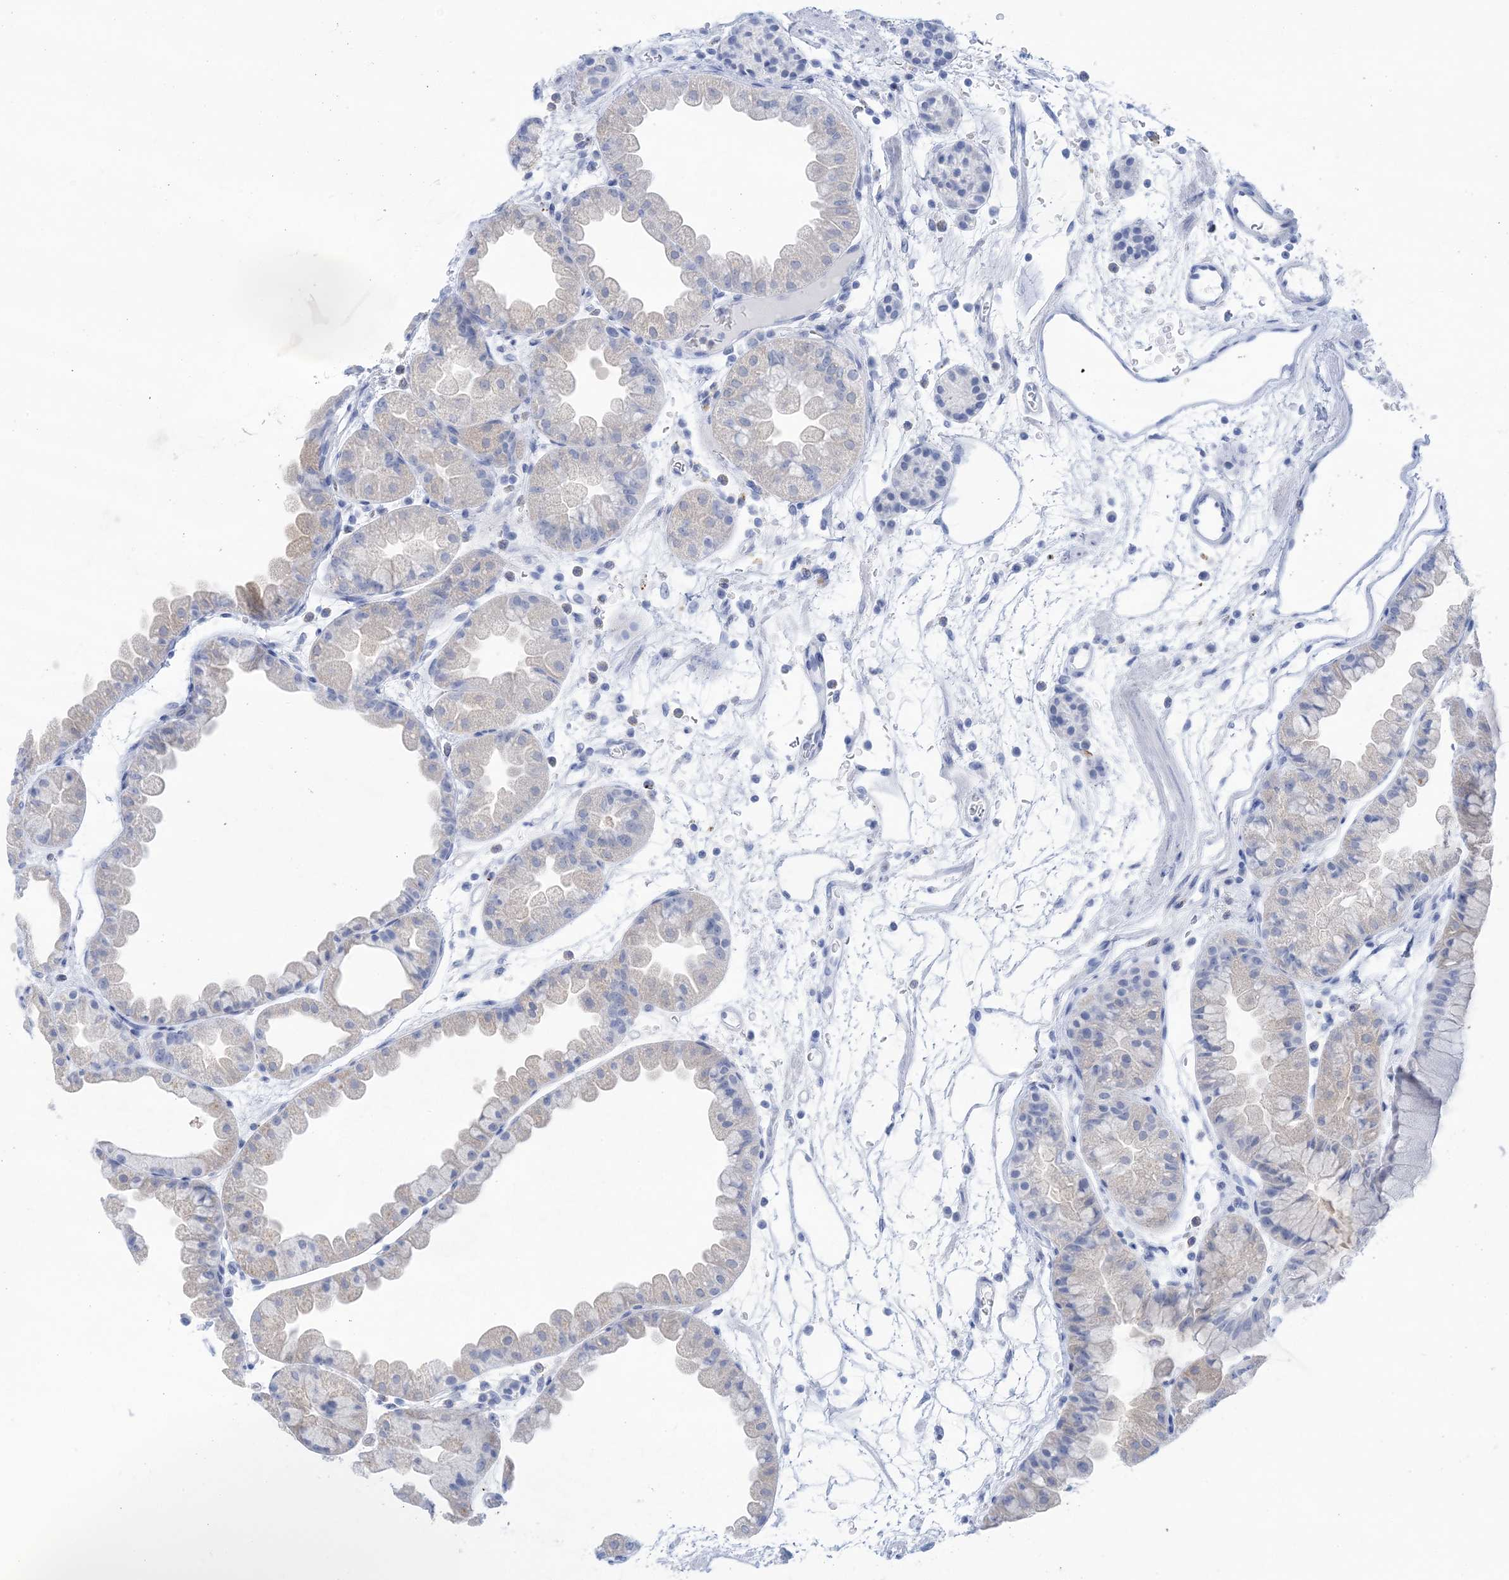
{"staining": {"intensity": "negative", "quantity": "none", "location": "none"}, "tissue": "stomach", "cell_type": "Glandular cells", "image_type": "normal", "snomed": [{"axis": "morphology", "description": "Normal tissue, NOS"}, {"axis": "topography", "description": "Stomach, upper"}], "caption": "Stomach stained for a protein using immunohistochemistry reveals no expression glandular cells.", "gene": "SH3YL1", "patient": {"sex": "male", "age": 47}}